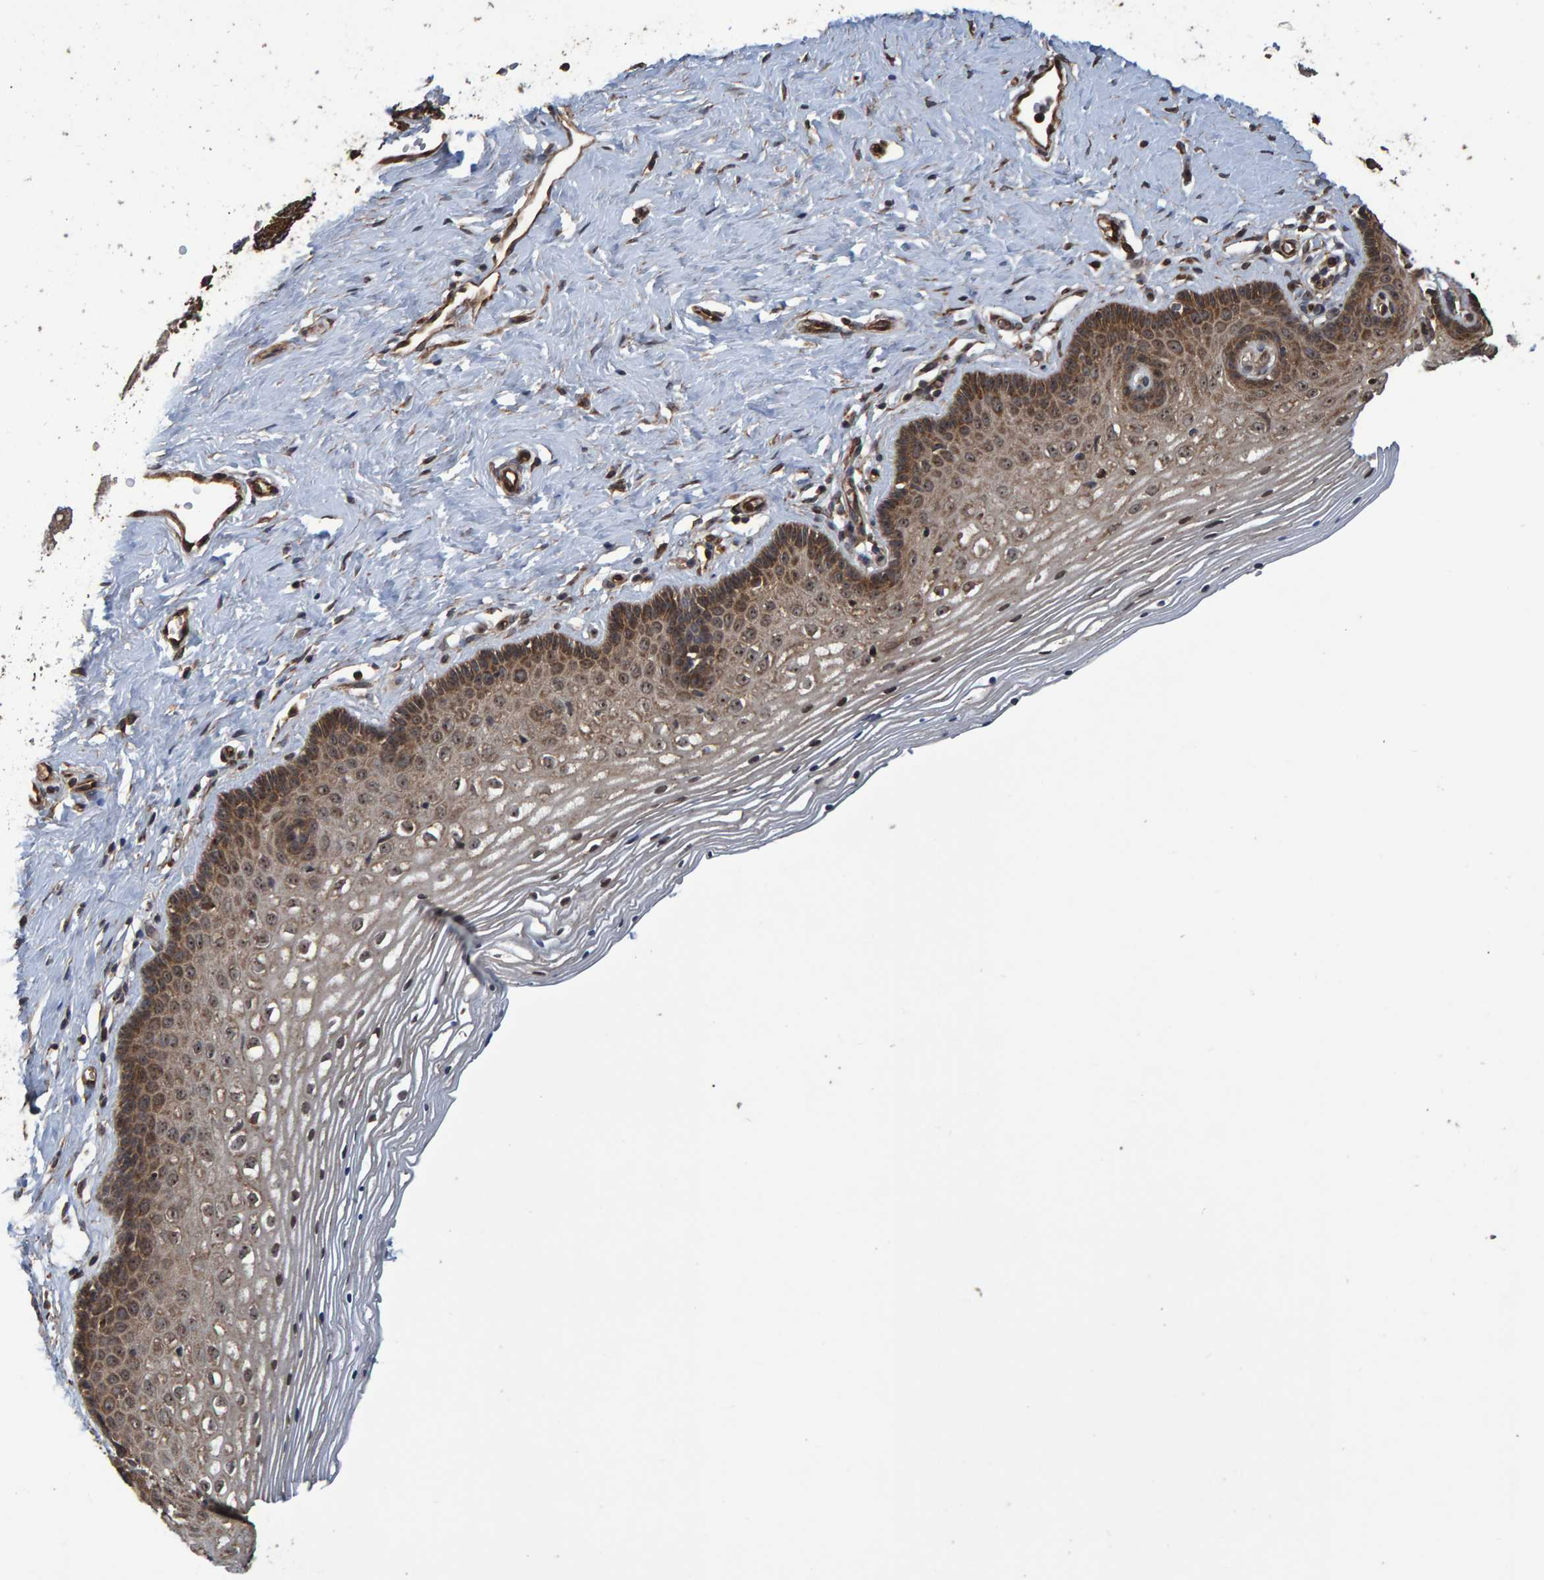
{"staining": {"intensity": "moderate", "quantity": ">75%", "location": "cytoplasmic/membranous,nuclear"}, "tissue": "vagina", "cell_type": "Squamous epithelial cells", "image_type": "normal", "snomed": [{"axis": "morphology", "description": "Normal tissue, NOS"}, {"axis": "topography", "description": "Vagina"}], "caption": "Immunohistochemistry (IHC) staining of unremarkable vagina, which demonstrates medium levels of moderate cytoplasmic/membranous,nuclear positivity in about >75% of squamous epithelial cells indicating moderate cytoplasmic/membranous,nuclear protein positivity. The staining was performed using DAB (brown) for protein detection and nuclei were counterstained in hematoxylin (blue).", "gene": "TRIM68", "patient": {"sex": "female", "age": 32}}